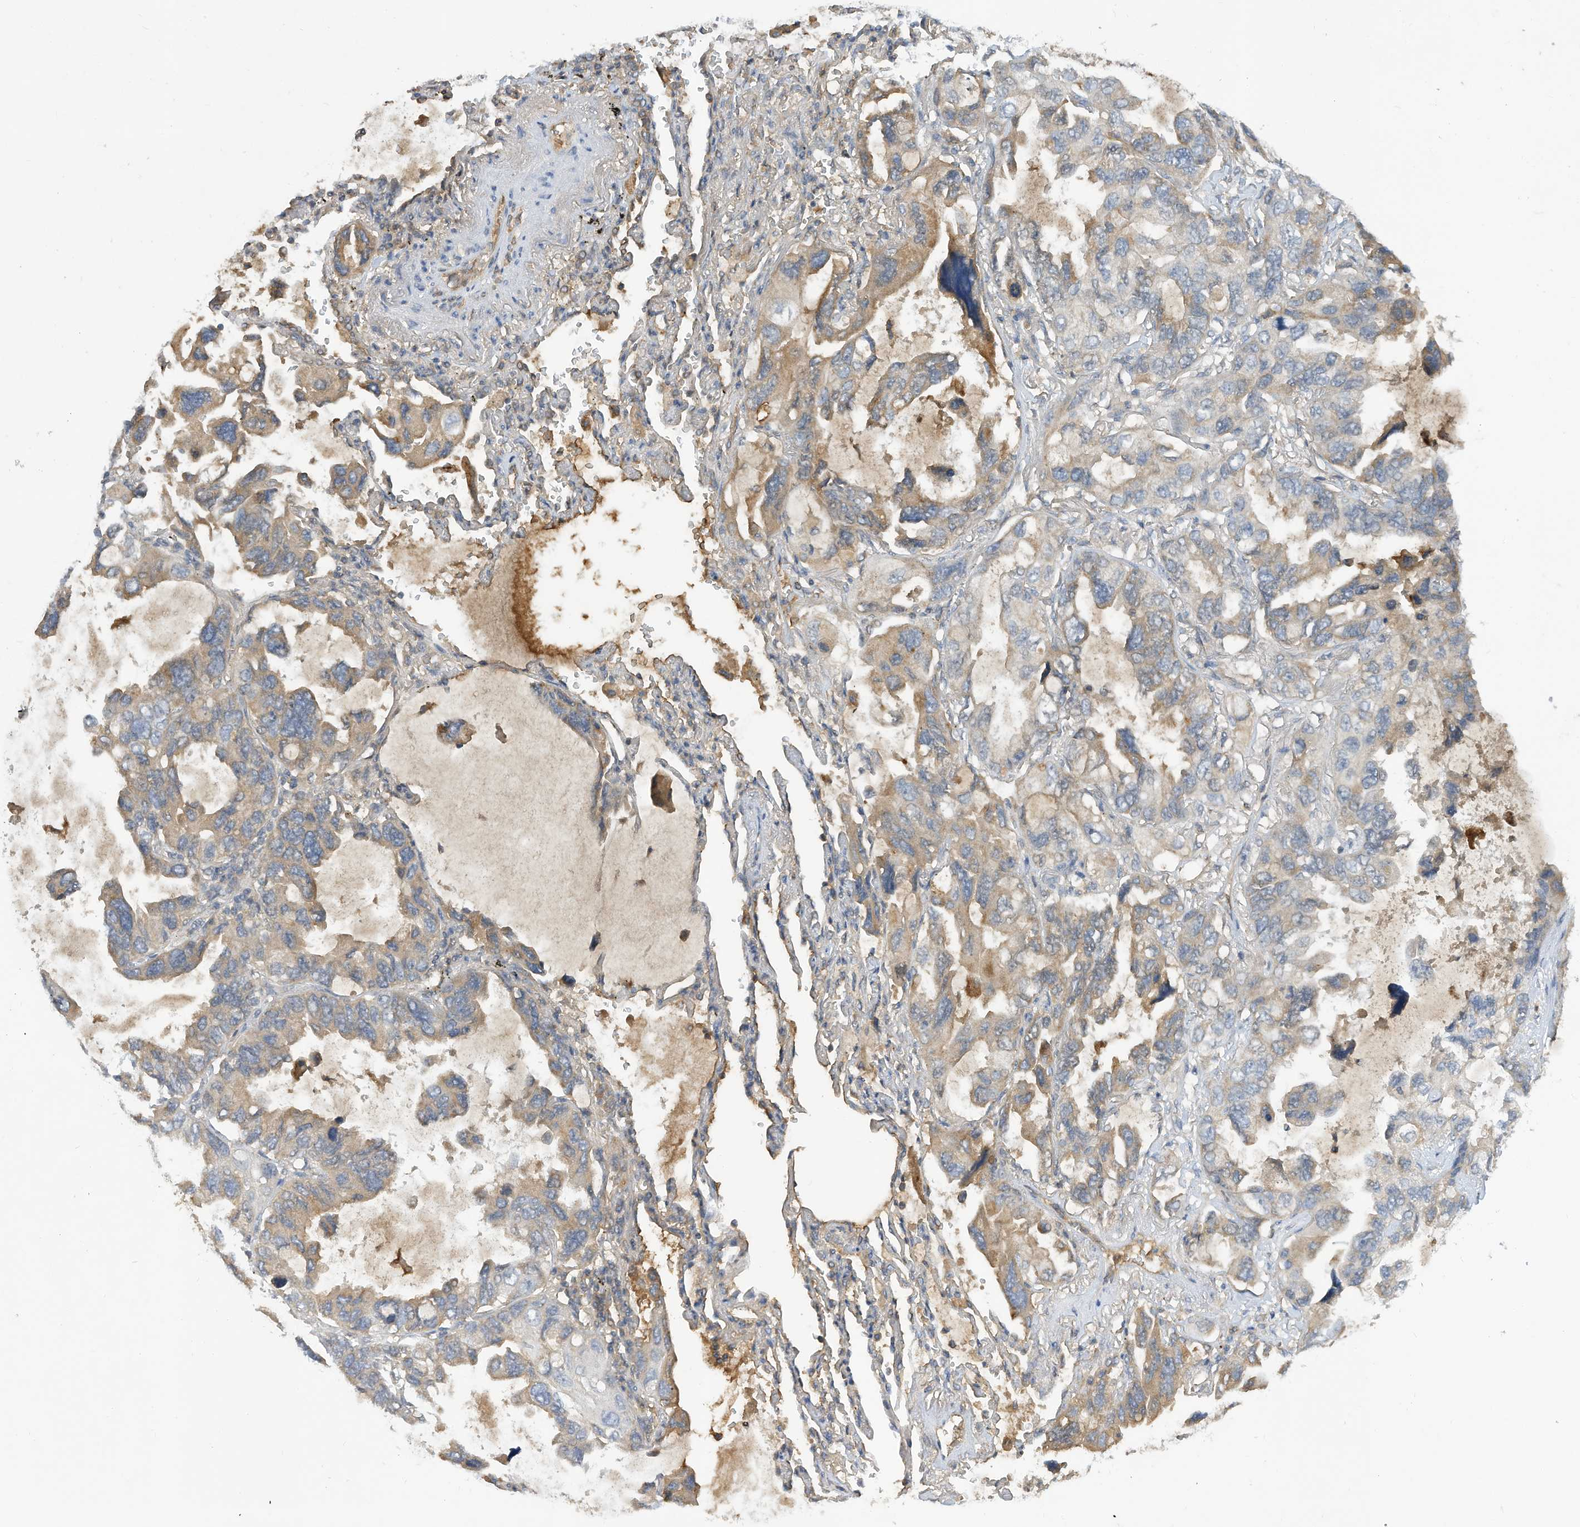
{"staining": {"intensity": "weak", "quantity": "<25%", "location": "cytoplasmic/membranous"}, "tissue": "lung cancer", "cell_type": "Tumor cells", "image_type": "cancer", "snomed": [{"axis": "morphology", "description": "Squamous cell carcinoma, NOS"}, {"axis": "topography", "description": "Lung"}], "caption": "Image shows no protein positivity in tumor cells of lung cancer (squamous cell carcinoma) tissue.", "gene": "HAS3", "patient": {"sex": "female", "age": 73}}